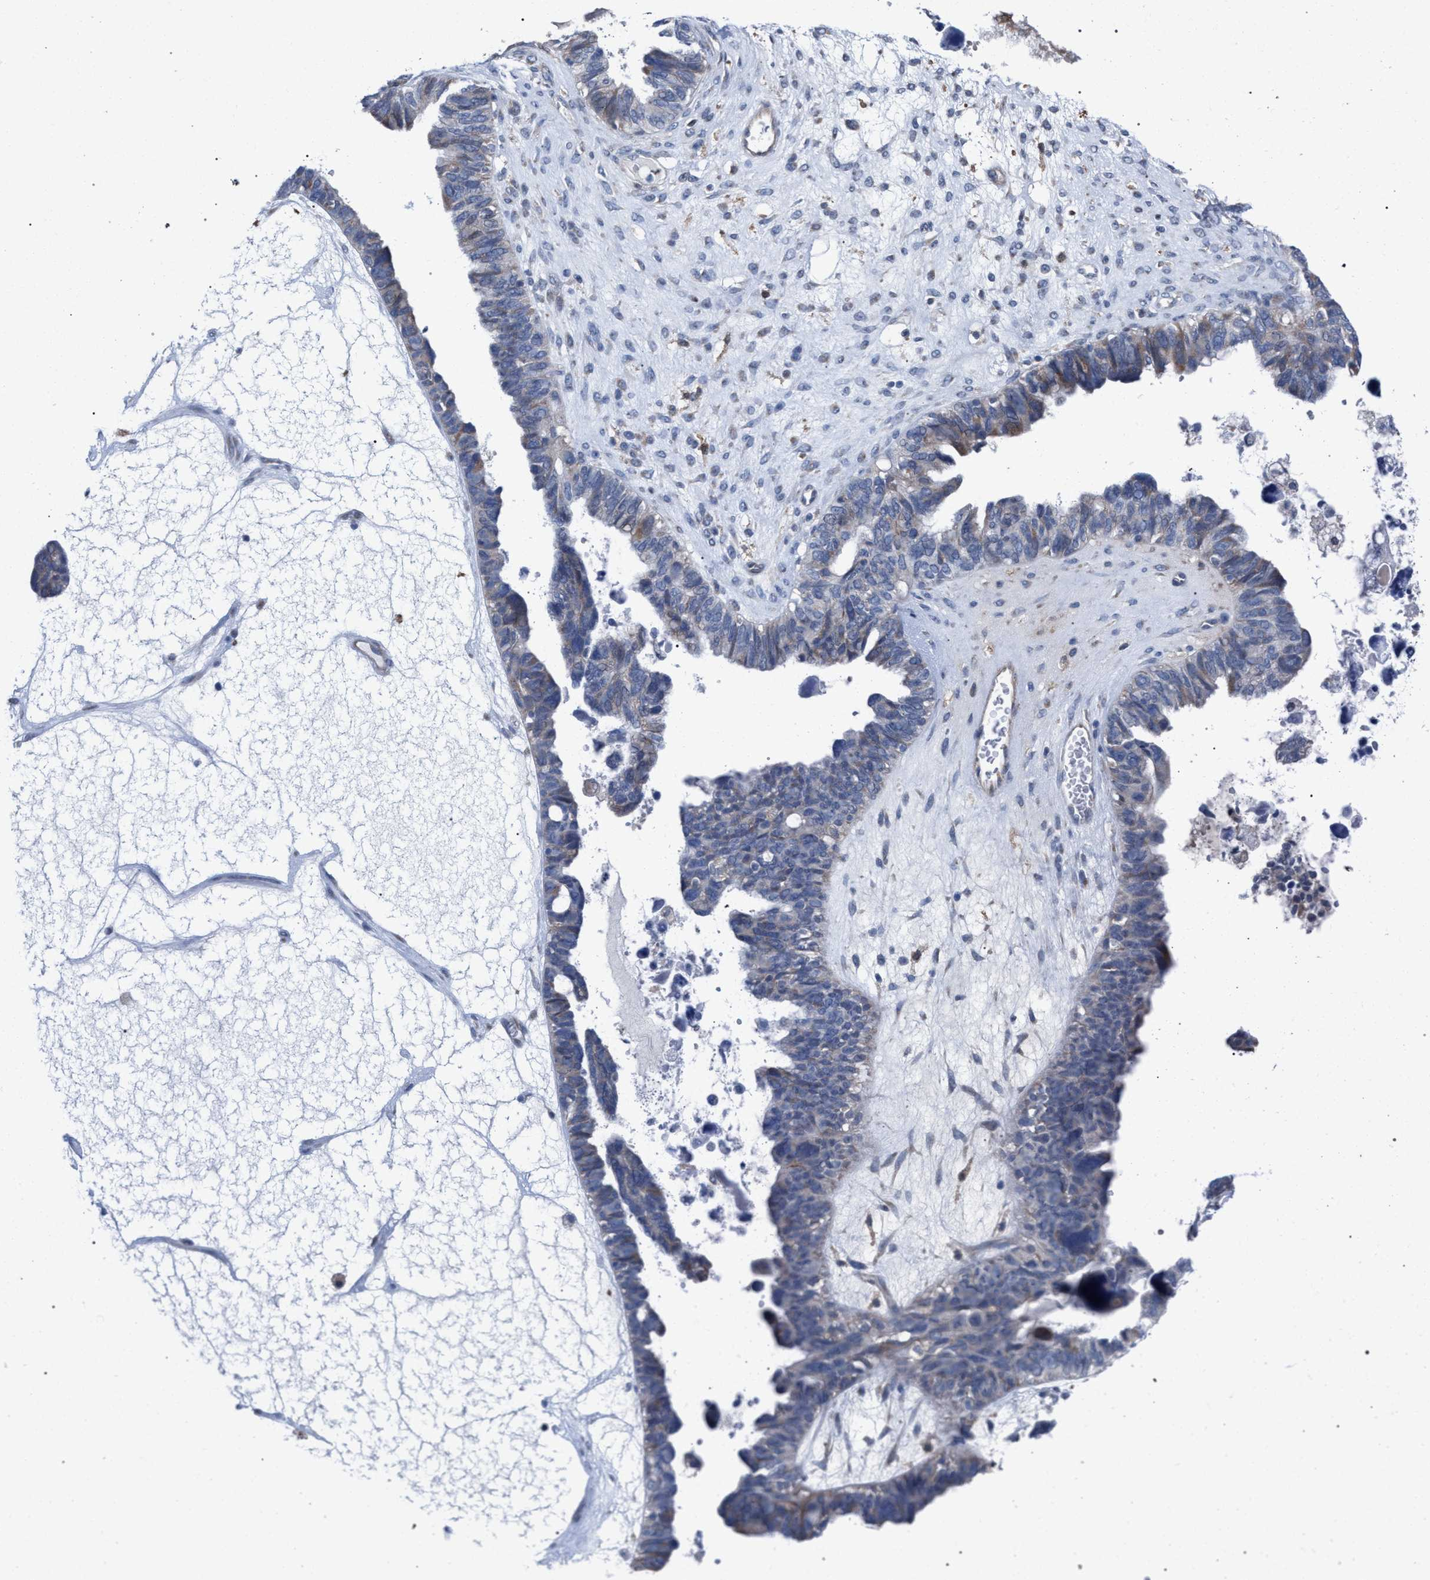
{"staining": {"intensity": "weak", "quantity": "<25%", "location": "cytoplasmic/membranous"}, "tissue": "ovarian cancer", "cell_type": "Tumor cells", "image_type": "cancer", "snomed": [{"axis": "morphology", "description": "Cystadenocarcinoma, serous, NOS"}, {"axis": "topography", "description": "Ovary"}], "caption": "Tumor cells are negative for protein expression in human ovarian cancer.", "gene": "RNF135", "patient": {"sex": "female", "age": 79}}